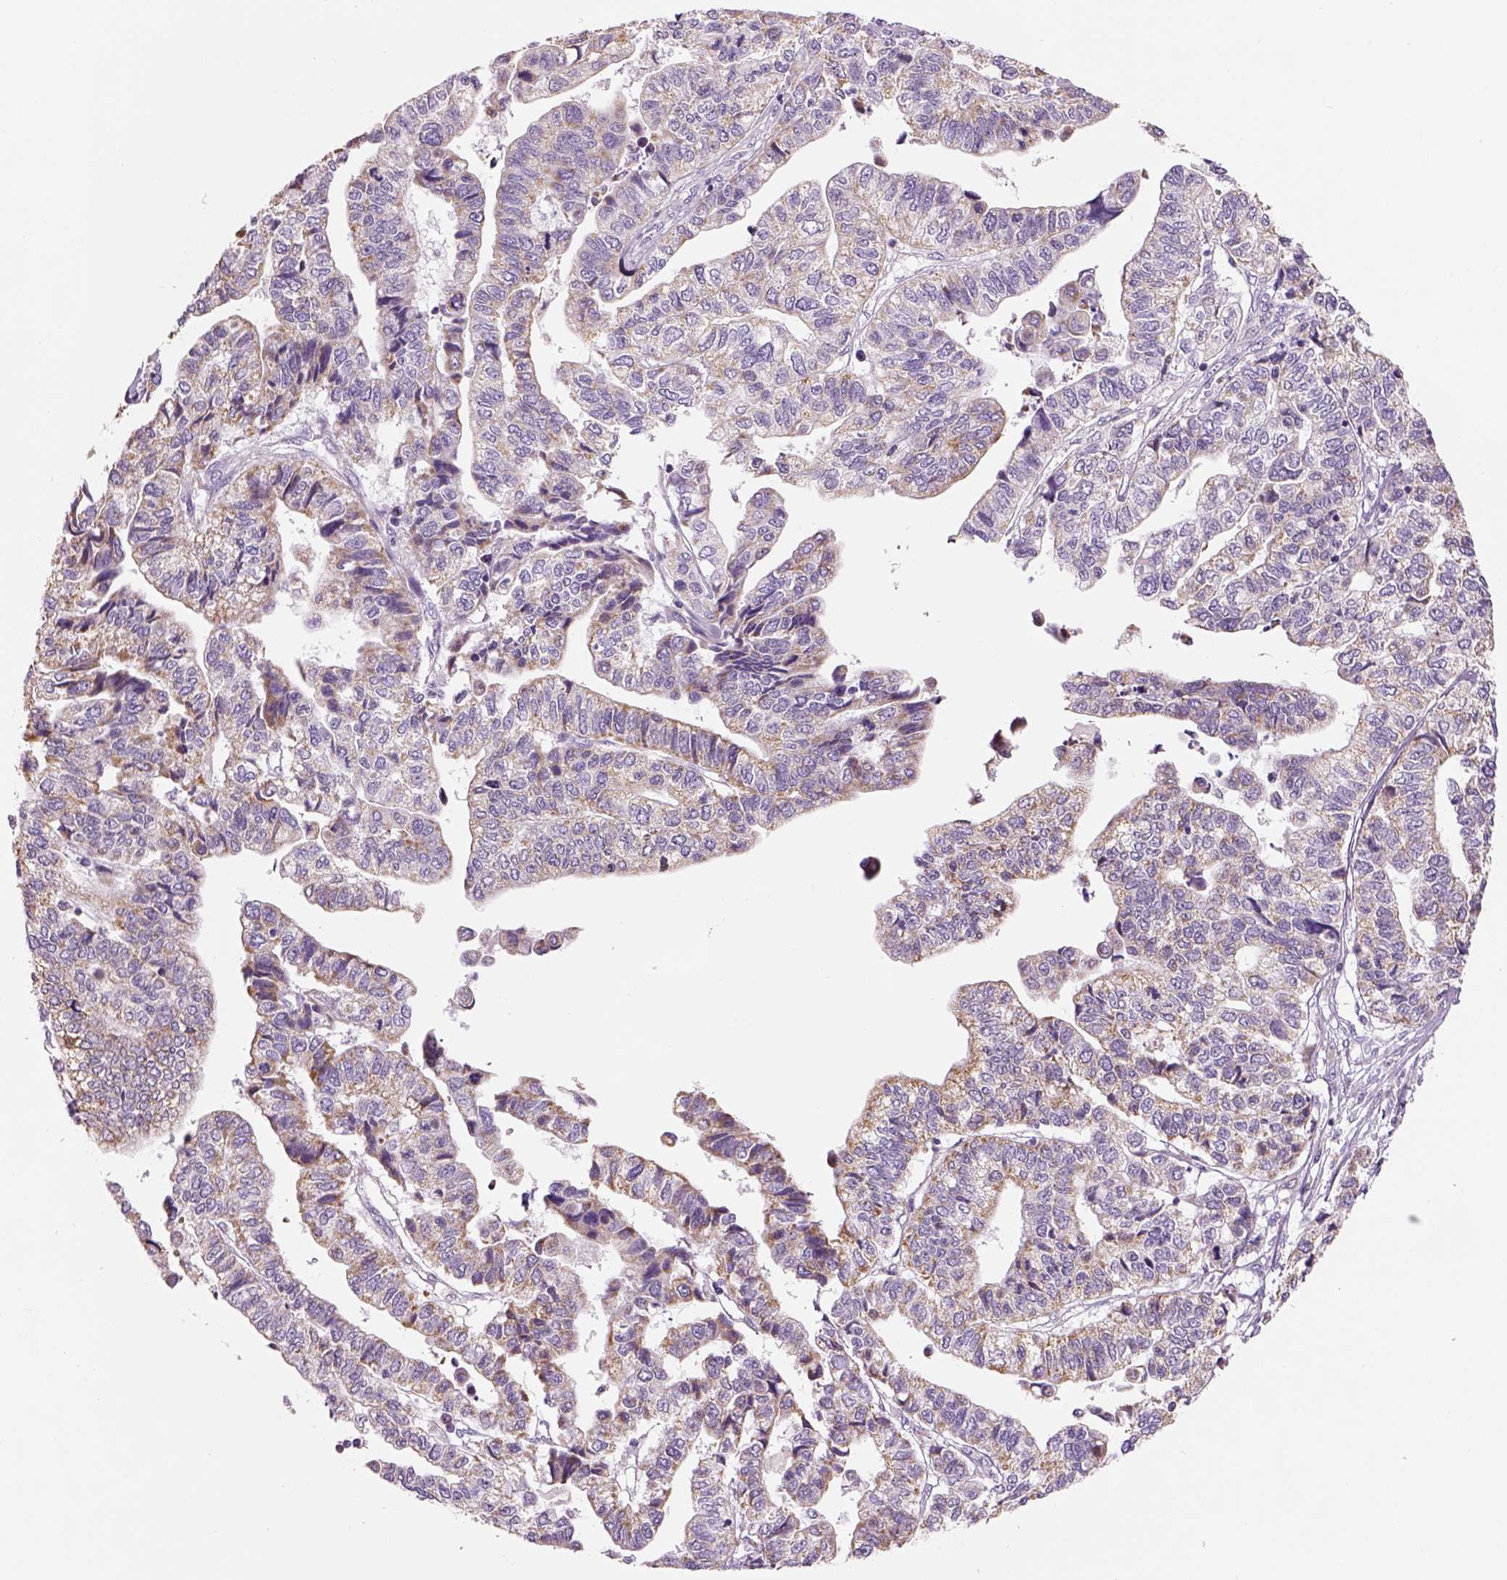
{"staining": {"intensity": "moderate", "quantity": "25%-75%", "location": "cytoplasmic/membranous"}, "tissue": "stomach cancer", "cell_type": "Tumor cells", "image_type": "cancer", "snomed": [{"axis": "morphology", "description": "Adenocarcinoma, NOS"}, {"axis": "topography", "description": "Stomach, upper"}], "caption": "A micrograph of stomach adenocarcinoma stained for a protein shows moderate cytoplasmic/membranous brown staining in tumor cells.", "gene": "IFT52", "patient": {"sex": "female", "age": 67}}